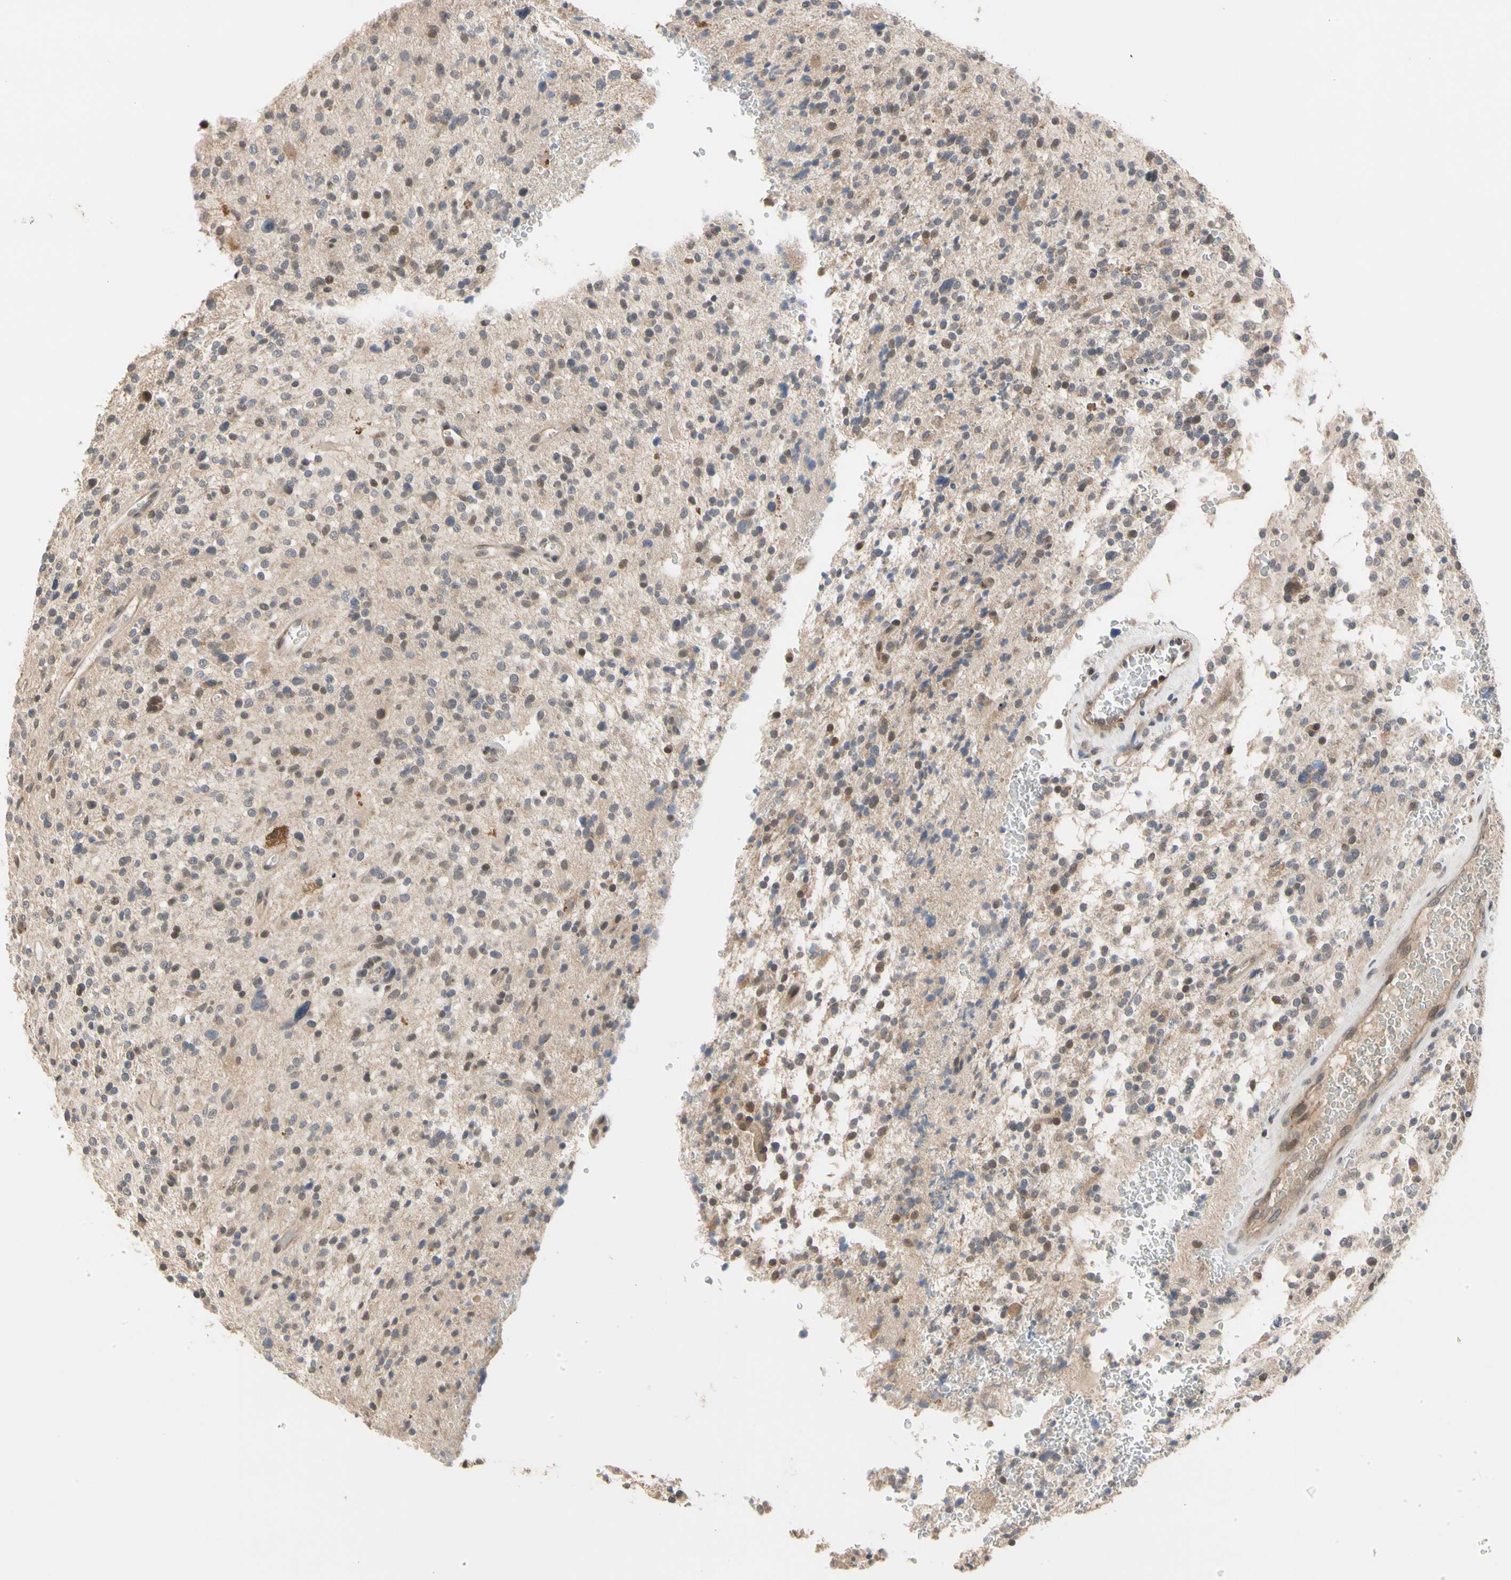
{"staining": {"intensity": "moderate", "quantity": "<25%", "location": "nuclear"}, "tissue": "glioma", "cell_type": "Tumor cells", "image_type": "cancer", "snomed": [{"axis": "morphology", "description": "Glioma, malignant, High grade"}, {"axis": "topography", "description": "Brain"}], "caption": "Moderate nuclear positivity for a protein is present in about <25% of tumor cells of malignant high-grade glioma using immunohistochemistry (IHC).", "gene": "CYTIP", "patient": {"sex": "male", "age": 48}}